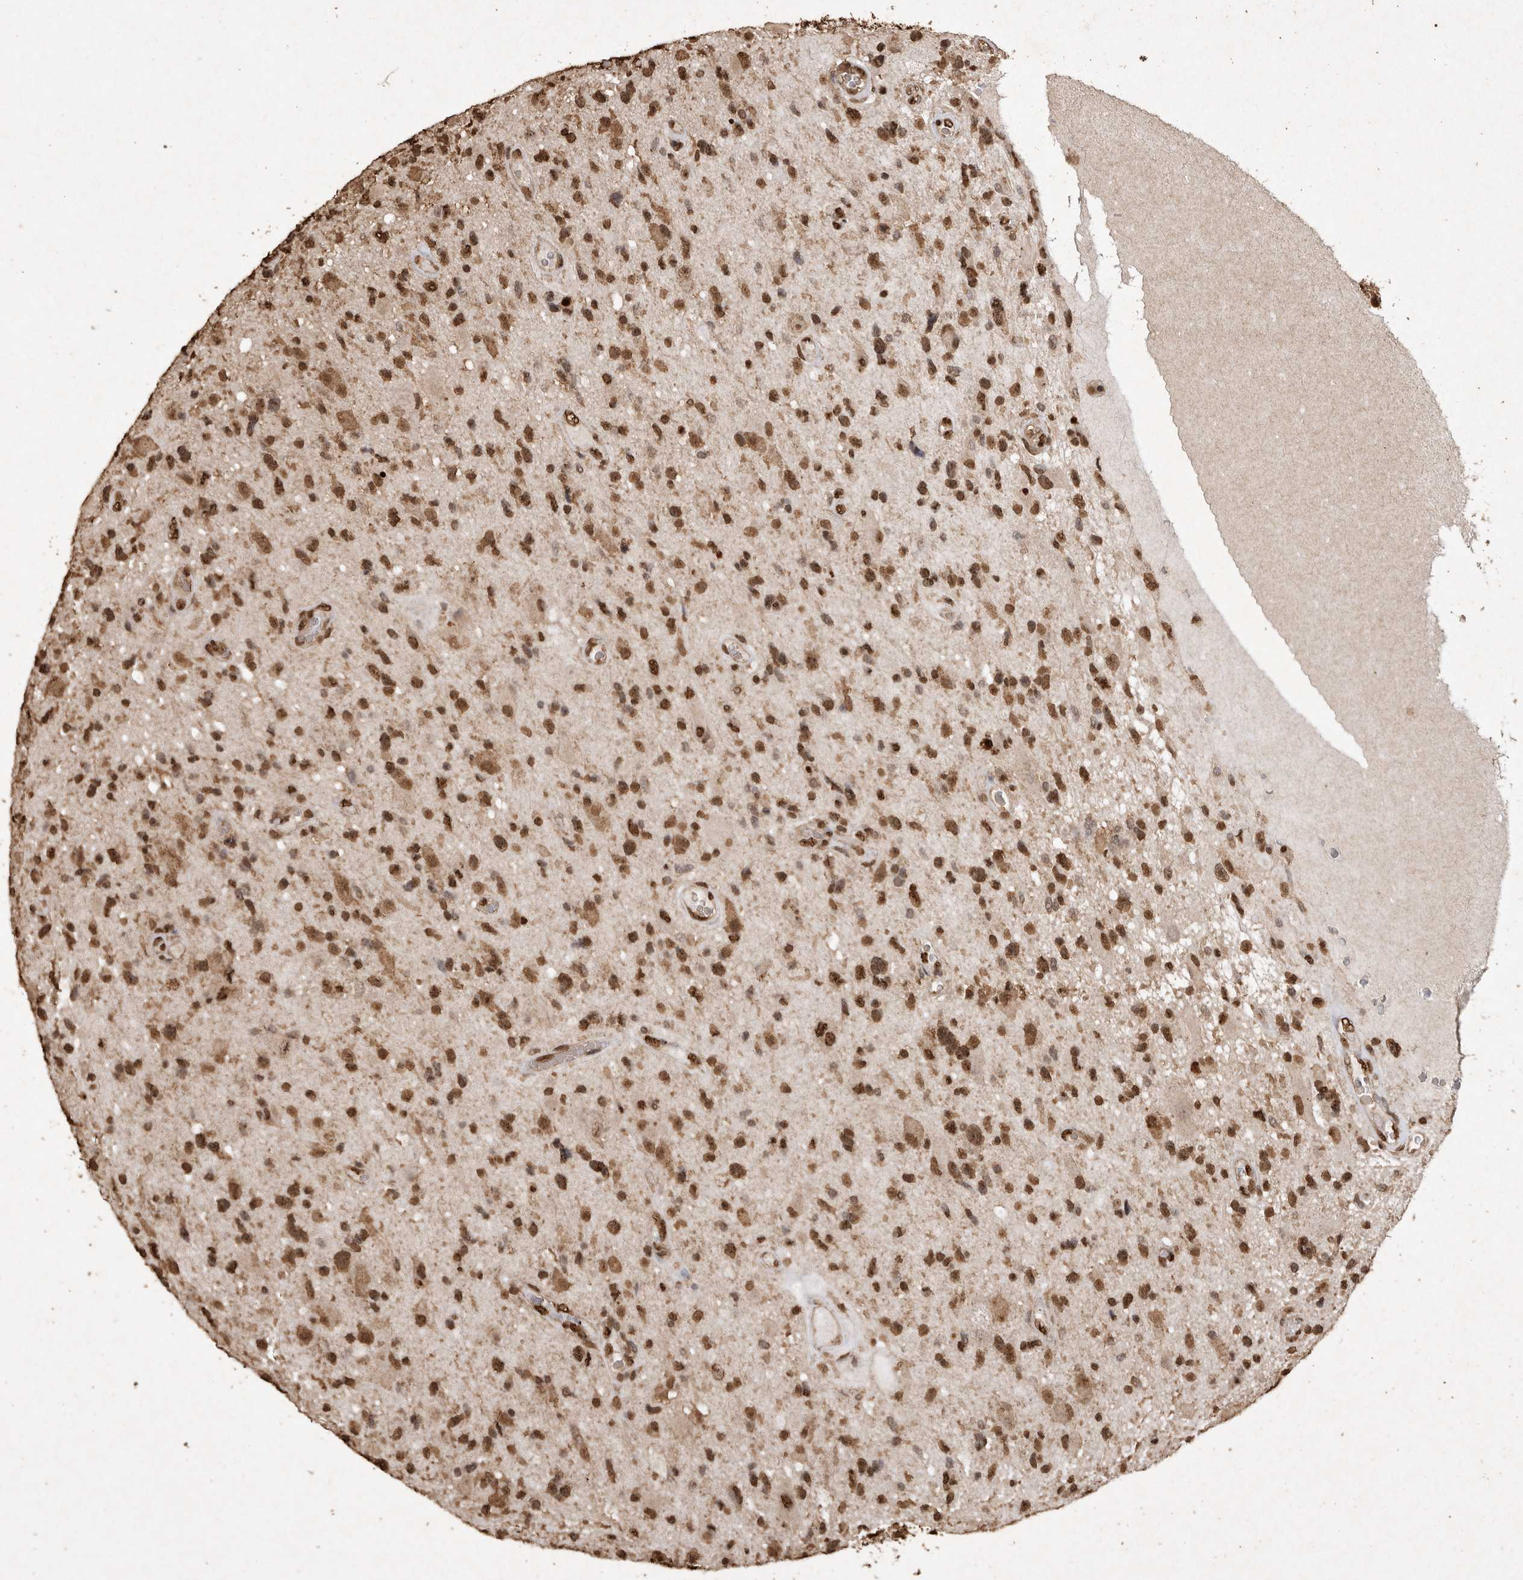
{"staining": {"intensity": "strong", "quantity": ">75%", "location": "nuclear"}, "tissue": "glioma", "cell_type": "Tumor cells", "image_type": "cancer", "snomed": [{"axis": "morphology", "description": "Glioma, malignant, High grade"}, {"axis": "topography", "description": "Brain"}], "caption": "High-grade glioma (malignant) stained with a brown dye reveals strong nuclear positive expression in about >75% of tumor cells.", "gene": "OAS2", "patient": {"sex": "male", "age": 33}}